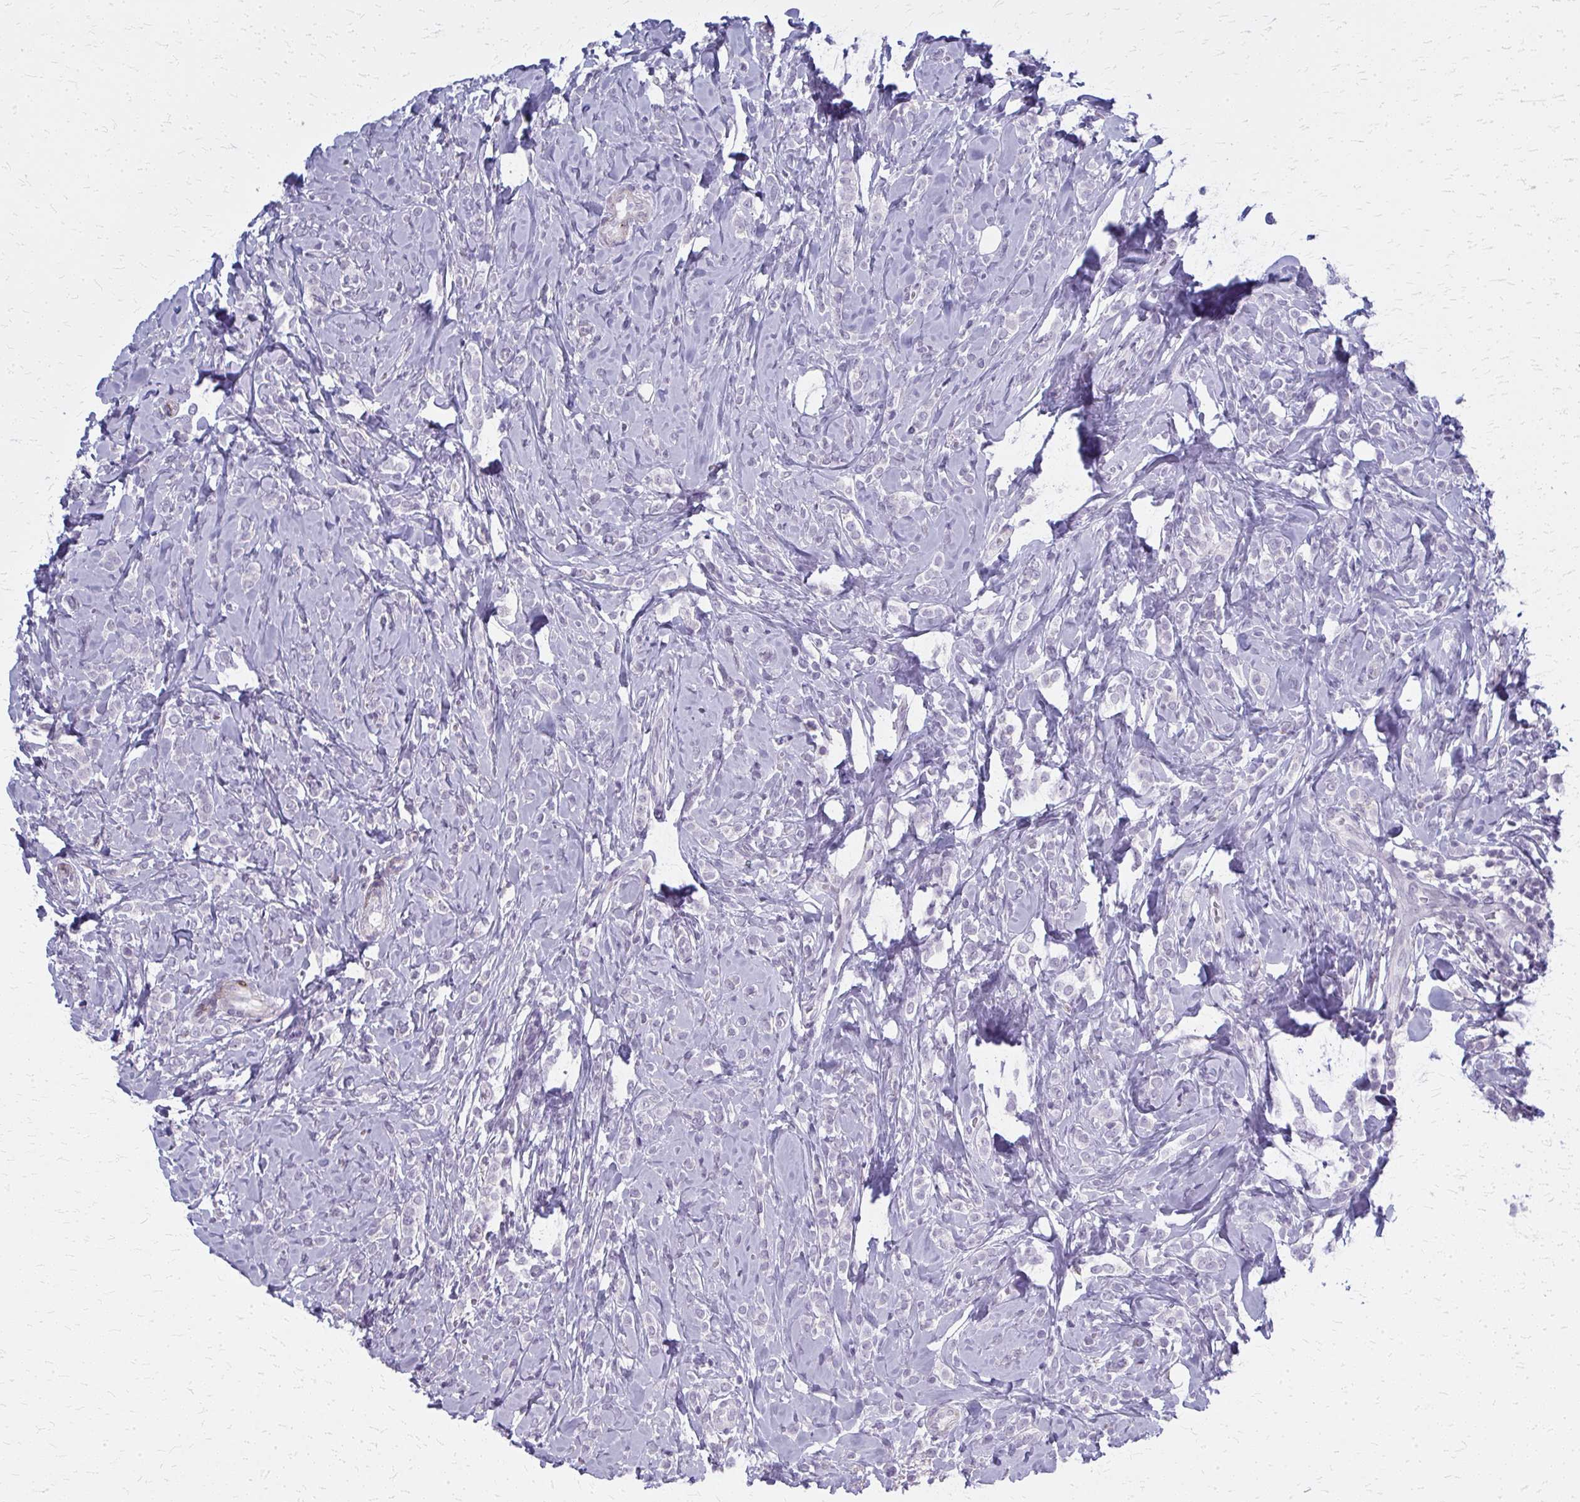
{"staining": {"intensity": "negative", "quantity": "none", "location": "none"}, "tissue": "breast cancer", "cell_type": "Tumor cells", "image_type": "cancer", "snomed": [{"axis": "morphology", "description": "Lobular carcinoma"}, {"axis": "topography", "description": "Breast"}], "caption": "This is a histopathology image of immunohistochemistry staining of breast cancer (lobular carcinoma), which shows no positivity in tumor cells. (Brightfield microscopy of DAB (3,3'-diaminobenzidine) immunohistochemistry (IHC) at high magnification).", "gene": "CASQ2", "patient": {"sex": "female", "age": 49}}